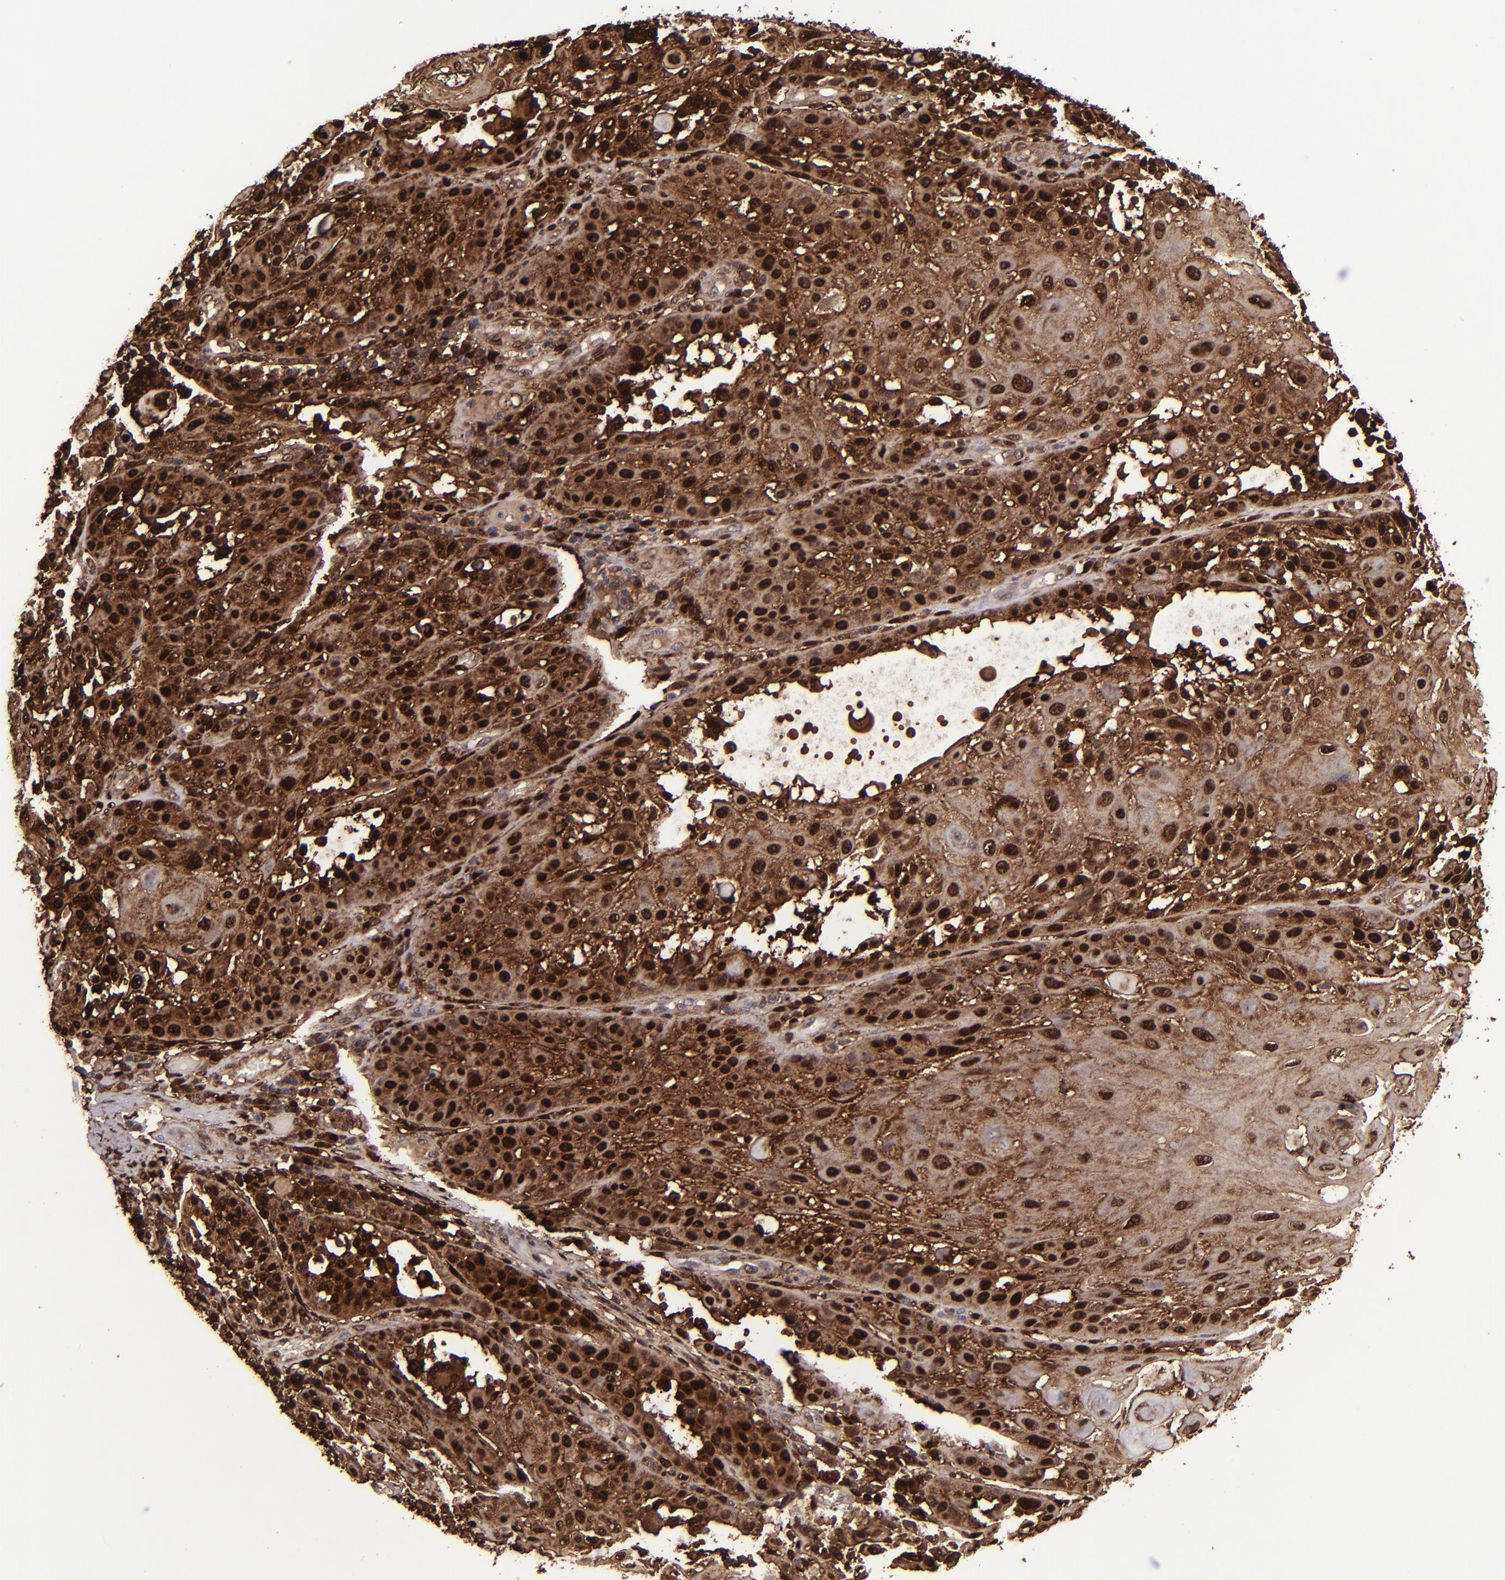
{"staining": {"intensity": "strong", "quantity": ">75%", "location": "cytoplasmic/membranous,nuclear"}, "tissue": "skin cancer", "cell_type": "Tumor cells", "image_type": "cancer", "snomed": [{"axis": "morphology", "description": "Squamous cell carcinoma, NOS"}, {"axis": "topography", "description": "Skin"}], "caption": "Skin squamous cell carcinoma stained with a brown dye displays strong cytoplasmic/membranous and nuclear positive staining in about >75% of tumor cells.", "gene": "TYMP", "patient": {"sex": "female", "age": 89}}